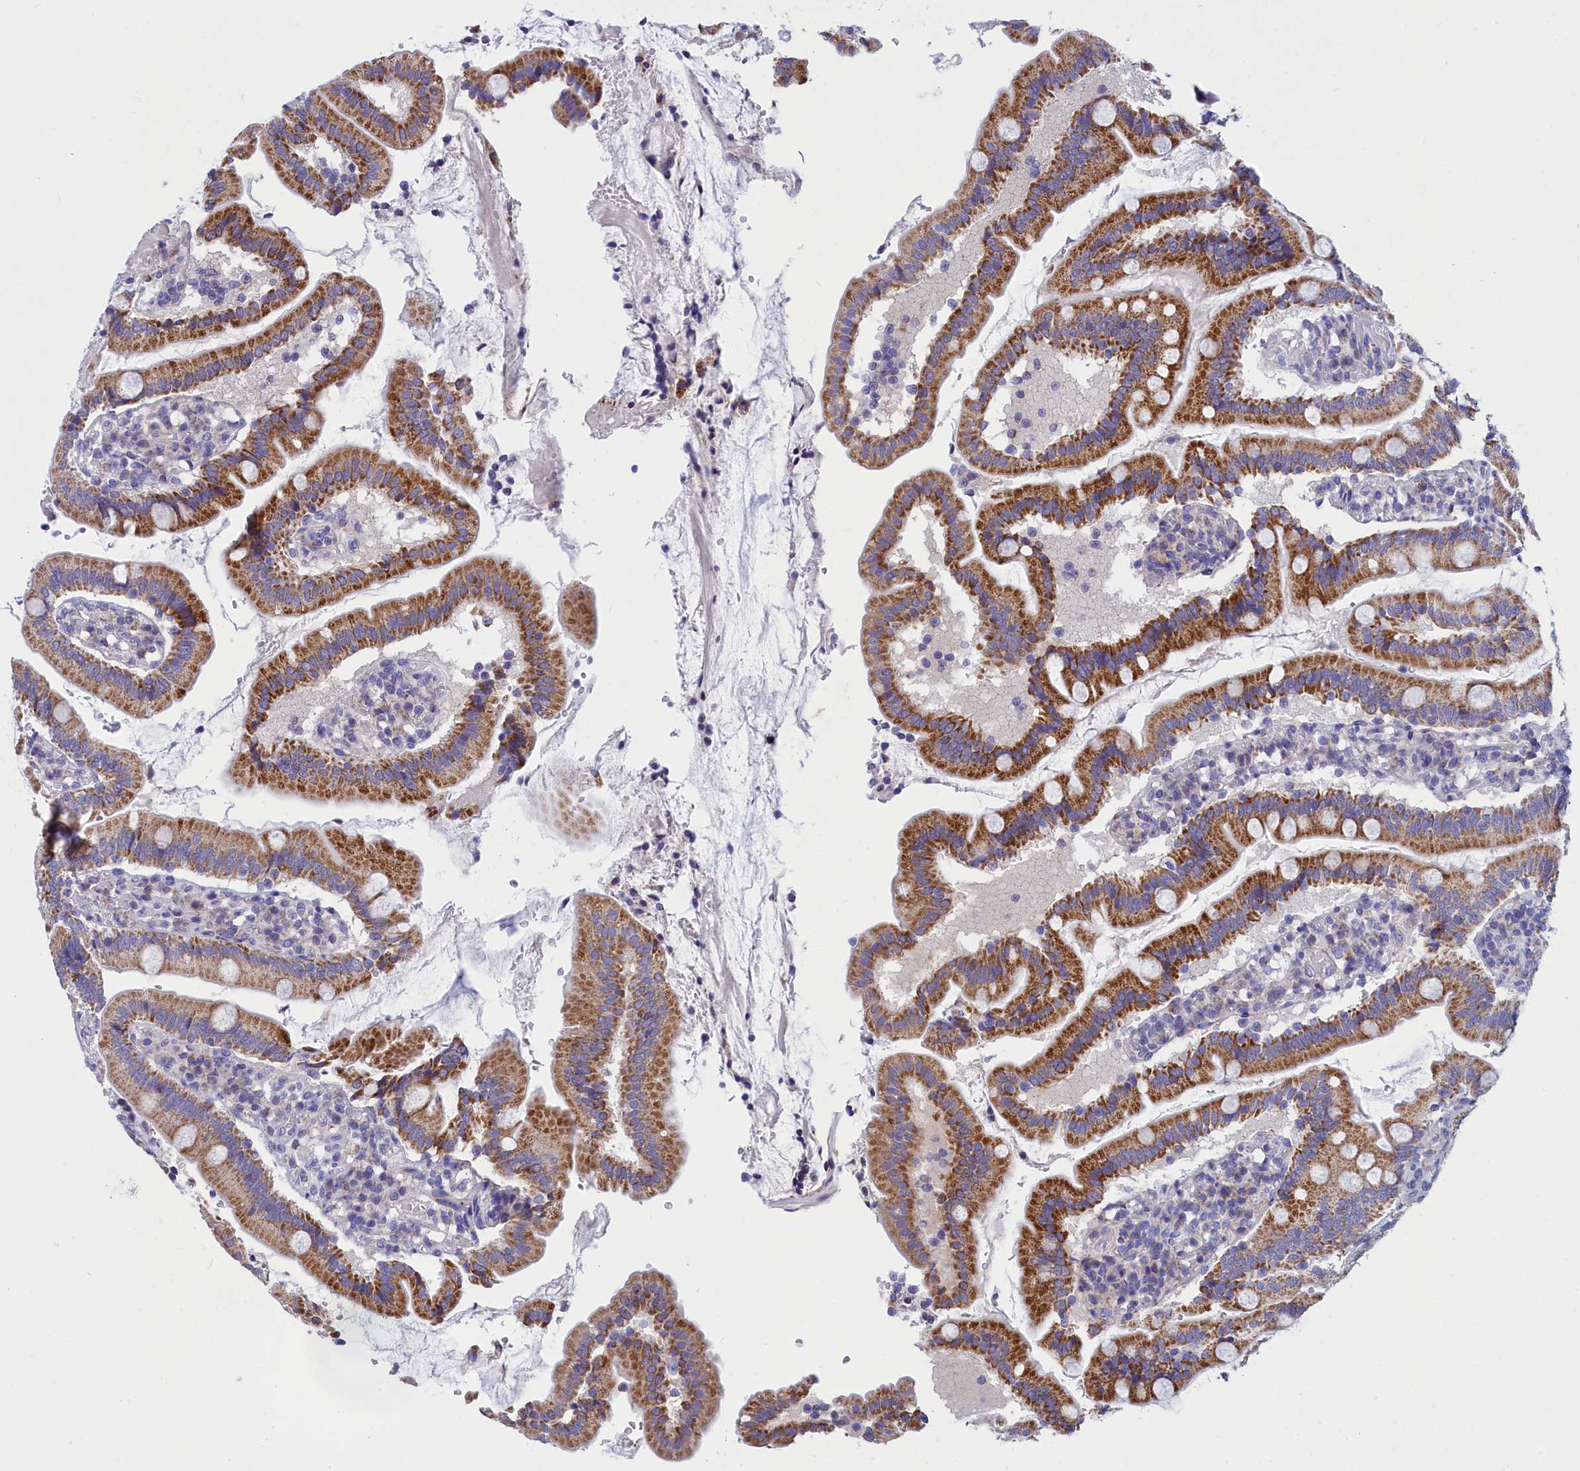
{"staining": {"intensity": "strong", "quantity": ">75%", "location": "cytoplasmic/membranous"}, "tissue": "duodenum", "cell_type": "Glandular cells", "image_type": "normal", "snomed": [{"axis": "morphology", "description": "Normal tissue, NOS"}, {"axis": "topography", "description": "Duodenum"}], "caption": "DAB immunohistochemical staining of normal human duodenum reveals strong cytoplasmic/membranous protein positivity in about >75% of glandular cells. Using DAB (3,3'-diaminobenzidine) (brown) and hematoxylin (blue) stains, captured at high magnification using brightfield microscopy.", "gene": "CCRL2", "patient": {"sex": "female", "age": 67}}